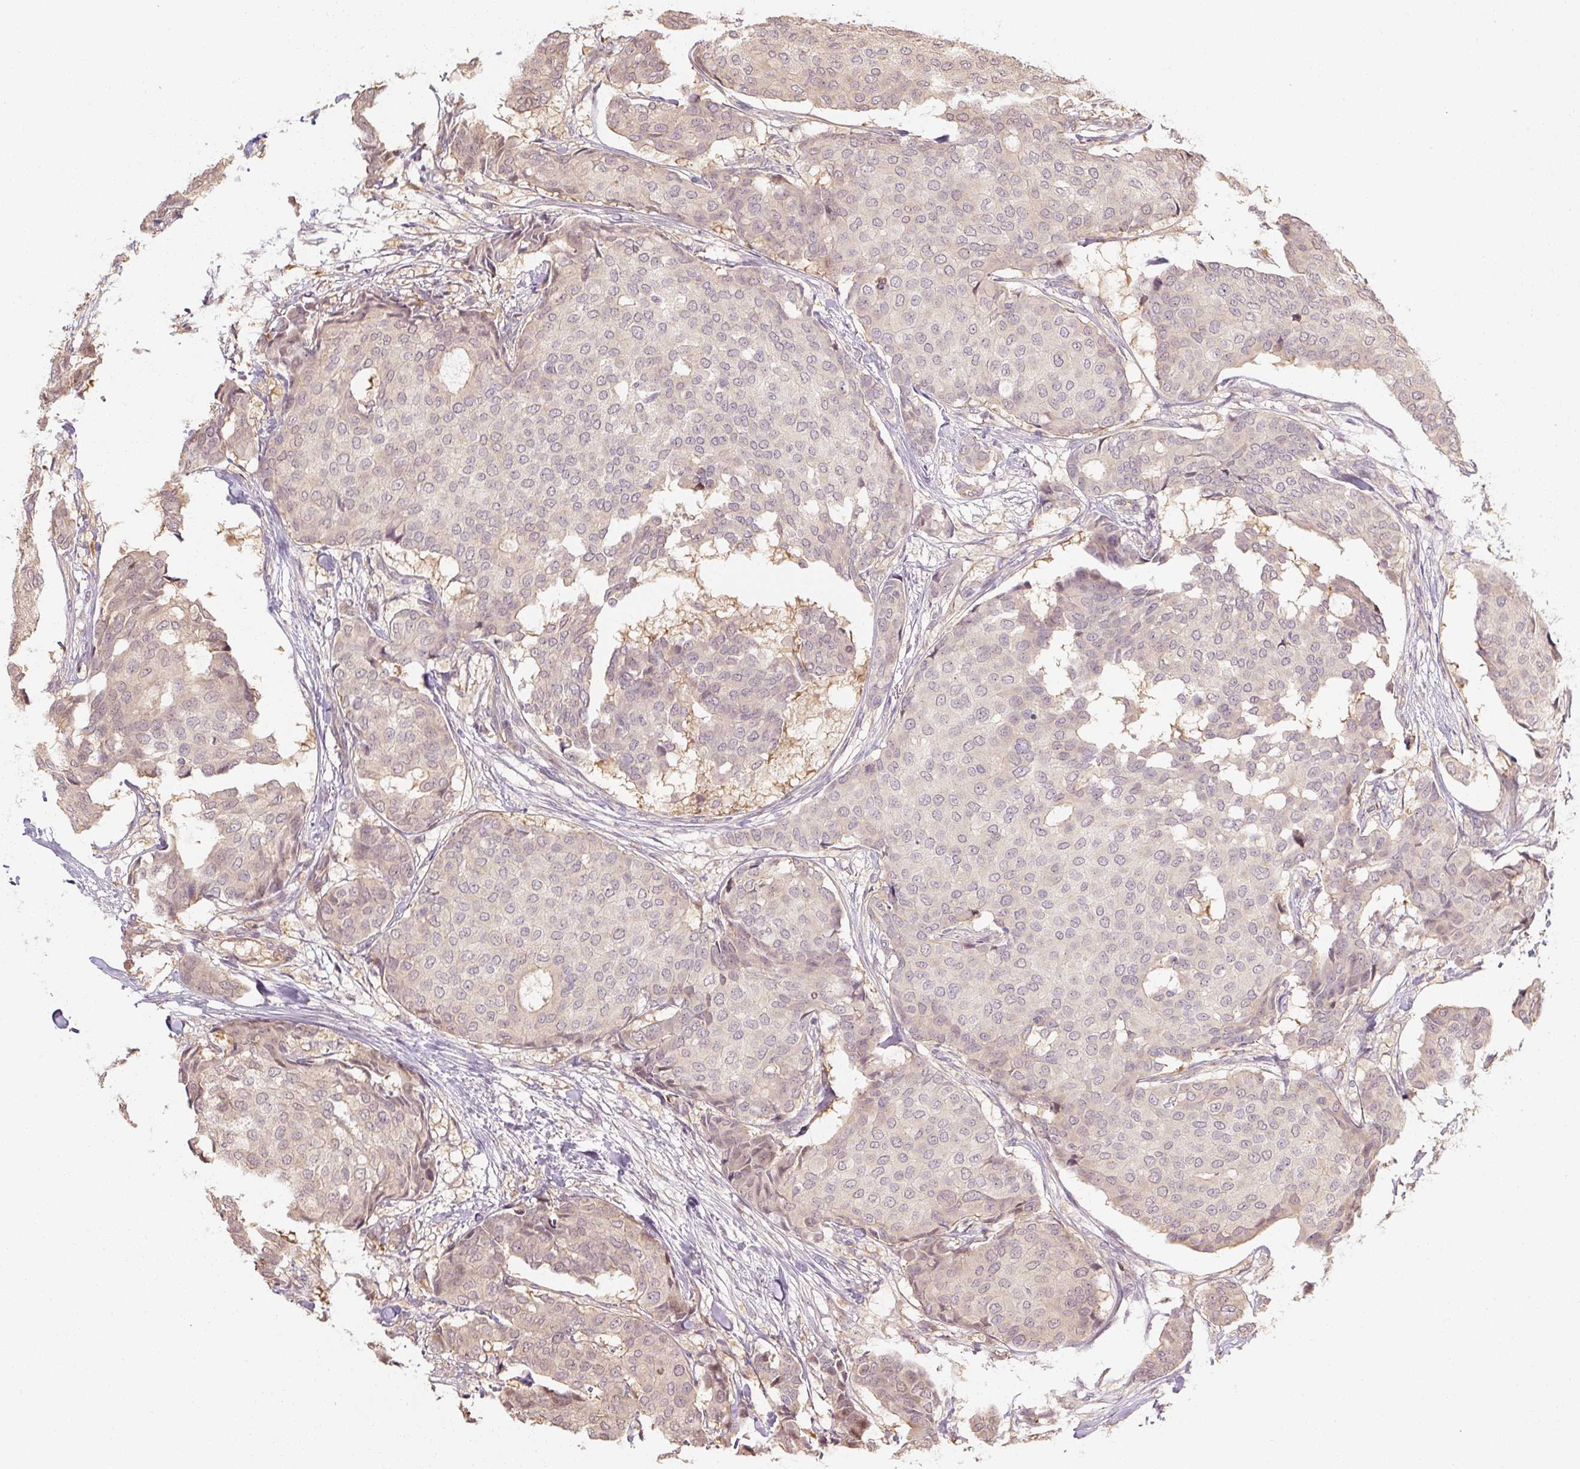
{"staining": {"intensity": "negative", "quantity": "none", "location": "none"}, "tissue": "breast cancer", "cell_type": "Tumor cells", "image_type": "cancer", "snomed": [{"axis": "morphology", "description": "Duct carcinoma"}, {"axis": "topography", "description": "Breast"}], "caption": "This is an immunohistochemistry histopathology image of breast cancer. There is no expression in tumor cells.", "gene": "RB1CC1", "patient": {"sex": "female", "age": 75}}